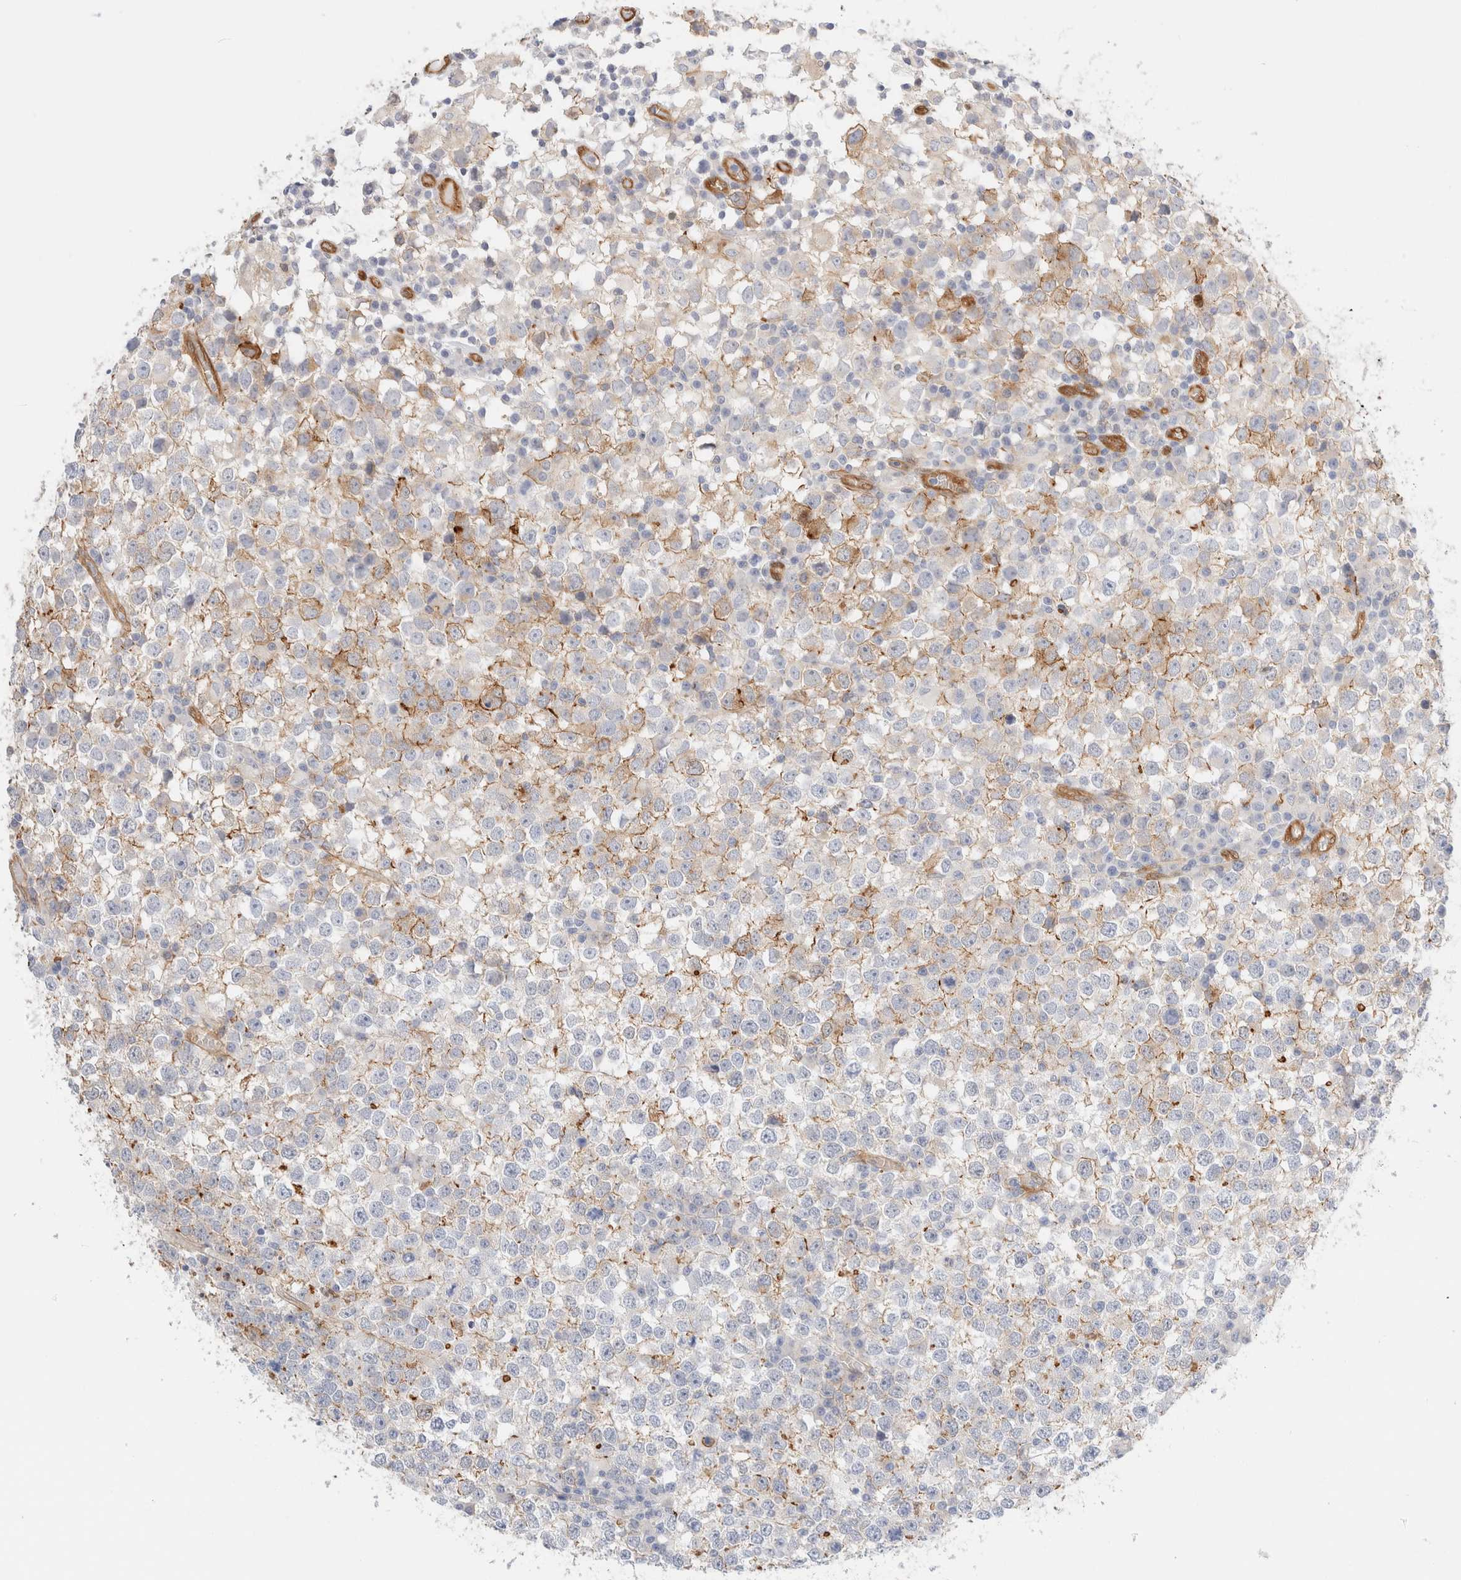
{"staining": {"intensity": "weak", "quantity": "<25%", "location": "cytoplasmic/membranous"}, "tissue": "testis cancer", "cell_type": "Tumor cells", "image_type": "cancer", "snomed": [{"axis": "morphology", "description": "Seminoma, NOS"}, {"axis": "topography", "description": "Testis"}], "caption": "This is a image of immunohistochemistry staining of testis cancer, which shows no staining in tumor cells.", "gene": "LMCD1", "patient": {"sex": "male", "age": 65}}